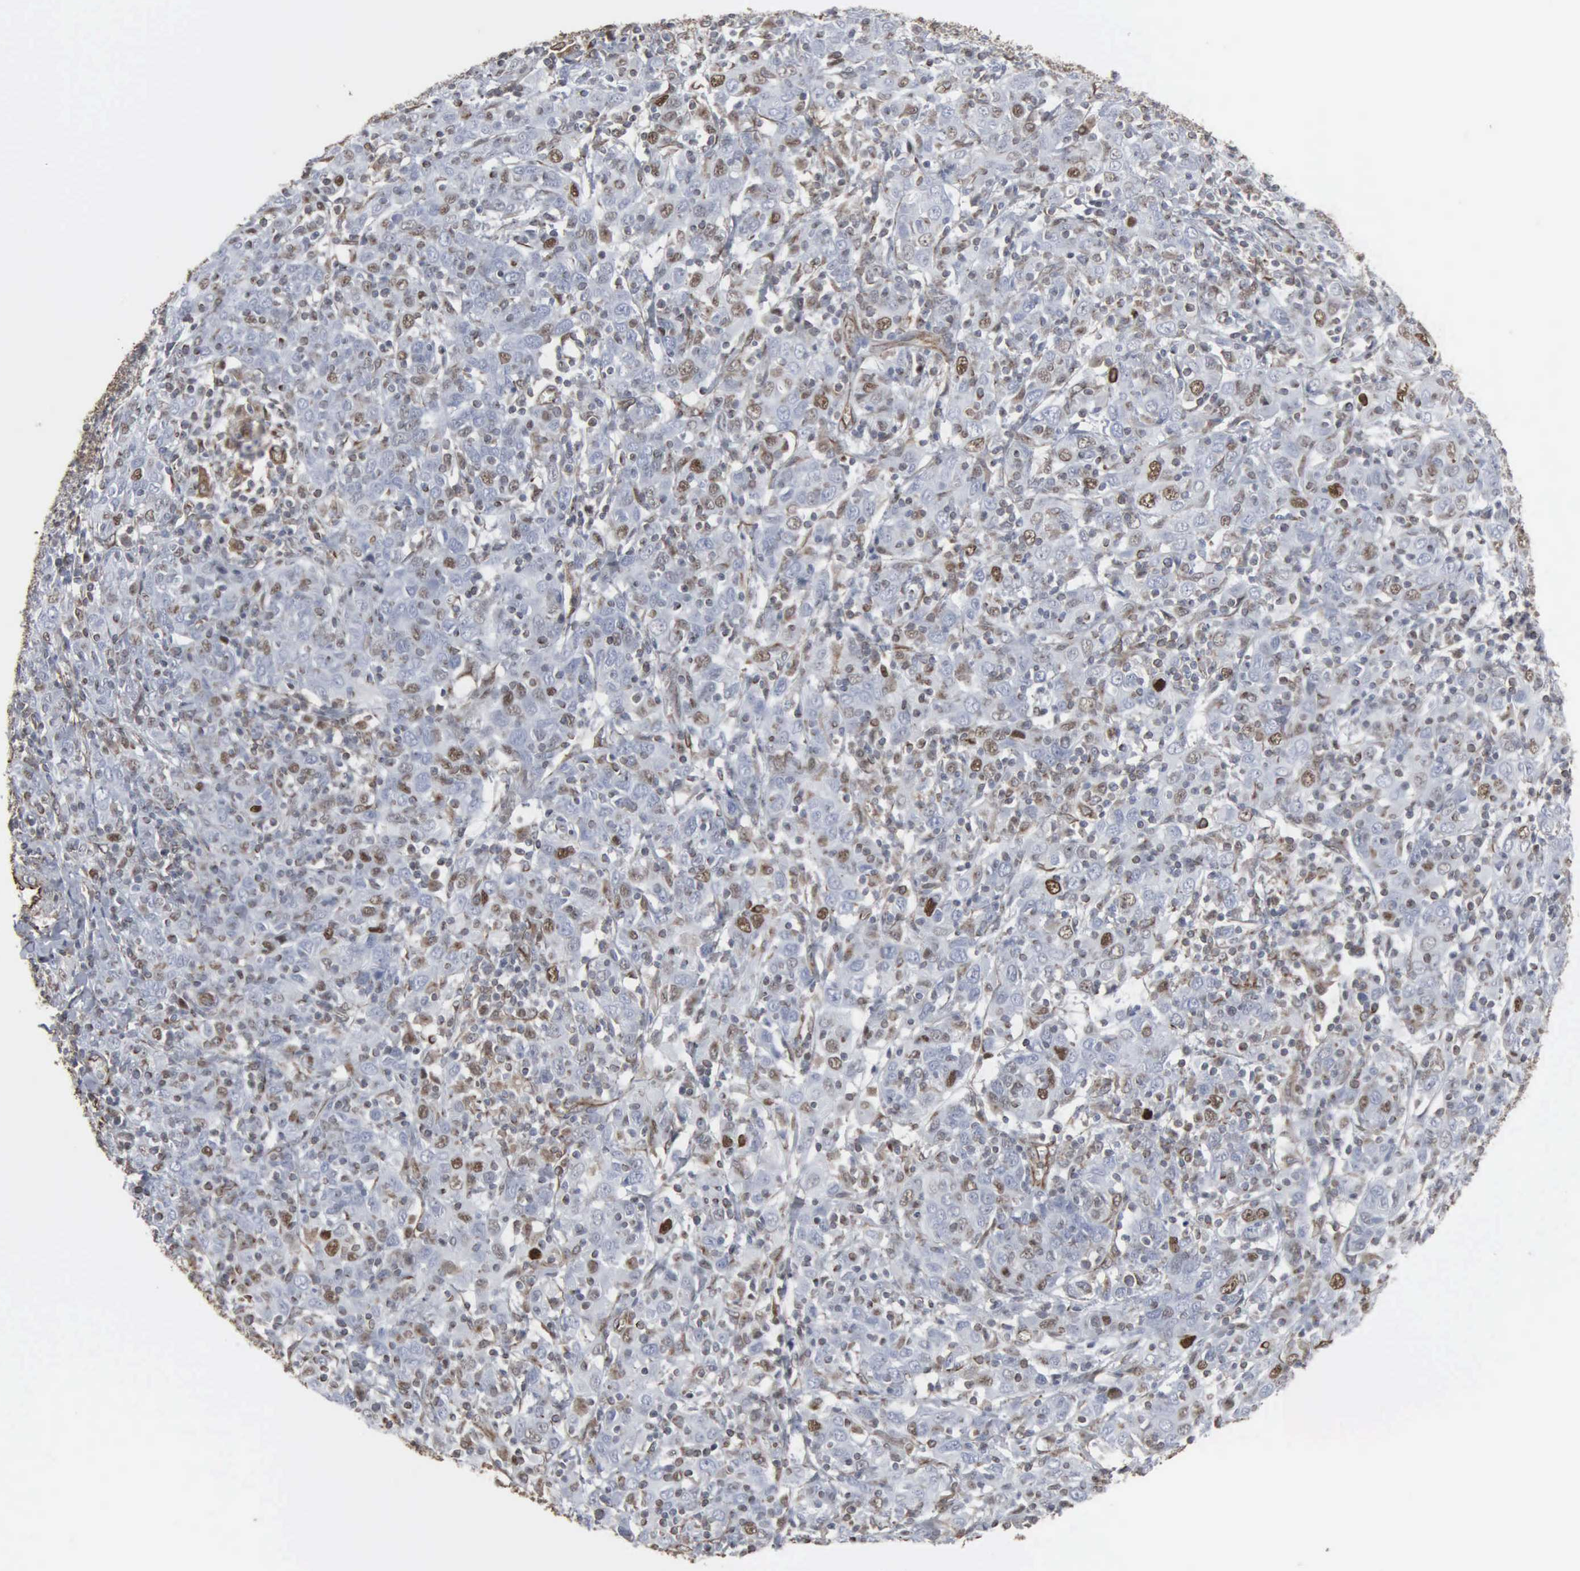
{"staining": {"intensity": "moderate", "quantity": "<25%", "location": "nuclear"}, "tissue": "cervical cancer", "cell_type": "Tumor cells", "image_type": "cancer", "snomed": [{"axis": "morphology", "description": "Normal tissue, NOS"}, {"axis": "morphology", "description": "Squamous cell carcinoma, NOS"}, {"axis": "topography", "description": "Cervix"}], "caption": "Tumor cells reveal low levels of moderate nuclear staining in approximately <25% of cells in cervical cancer.", "gene": "CCNE1", "patient": {"sex": "female", "age": 67}}